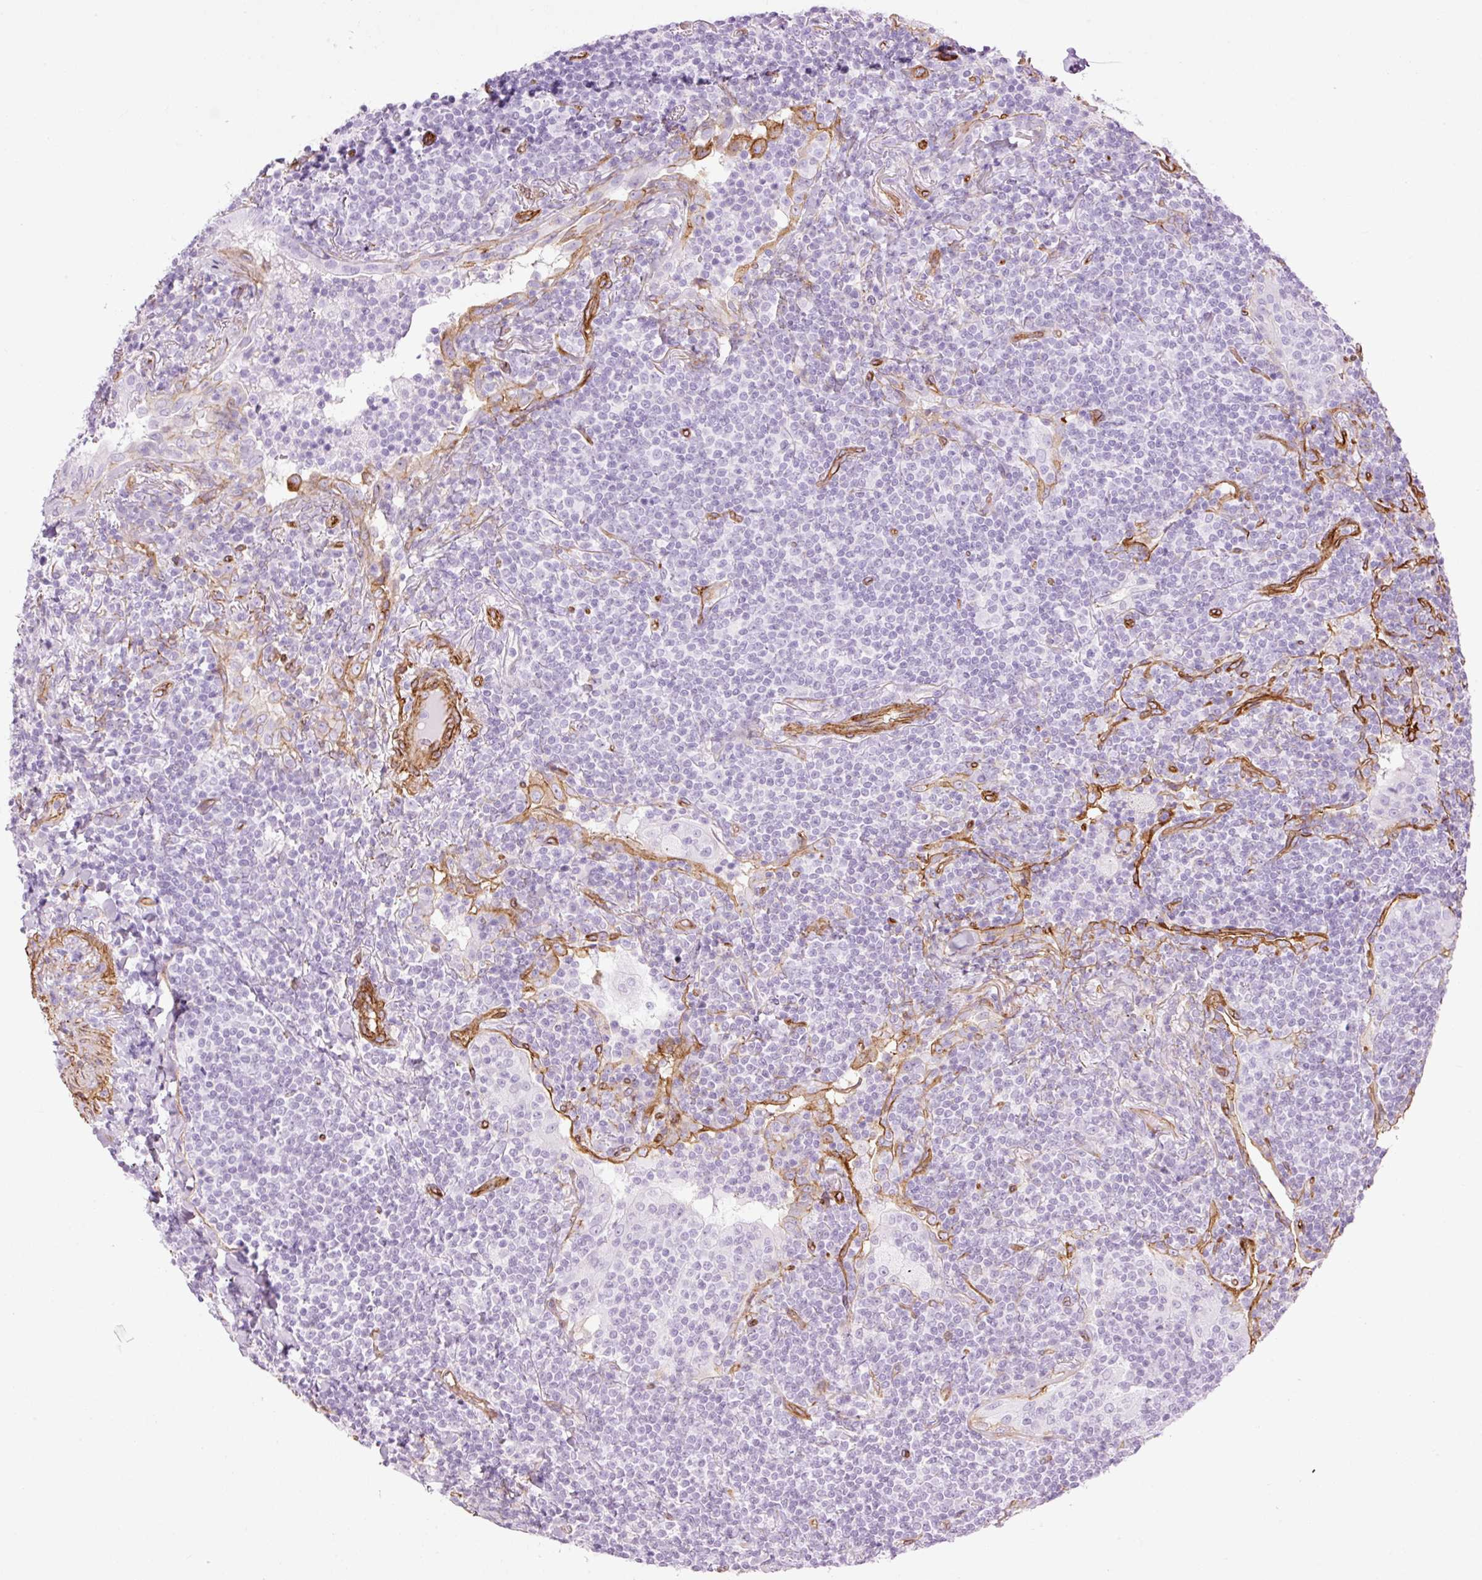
{"staining": {"intensity": "negative", "quantity": "none", "location": "none"}, "tissue": "lymphoma", "cell_type": "Tumor cells", "image_type": "cancer", "snomed": [{"axis": "morphology", "description": "Malignant lymphoma, non-Hodgkin's type, Low grade"}, {"axis": "topography", "description": "Lung"}], "caption": "Tumor cells show no significant expression in lymphoma.", "gene": "CAV1", "patient": {"sex": "female", "age": 71}}